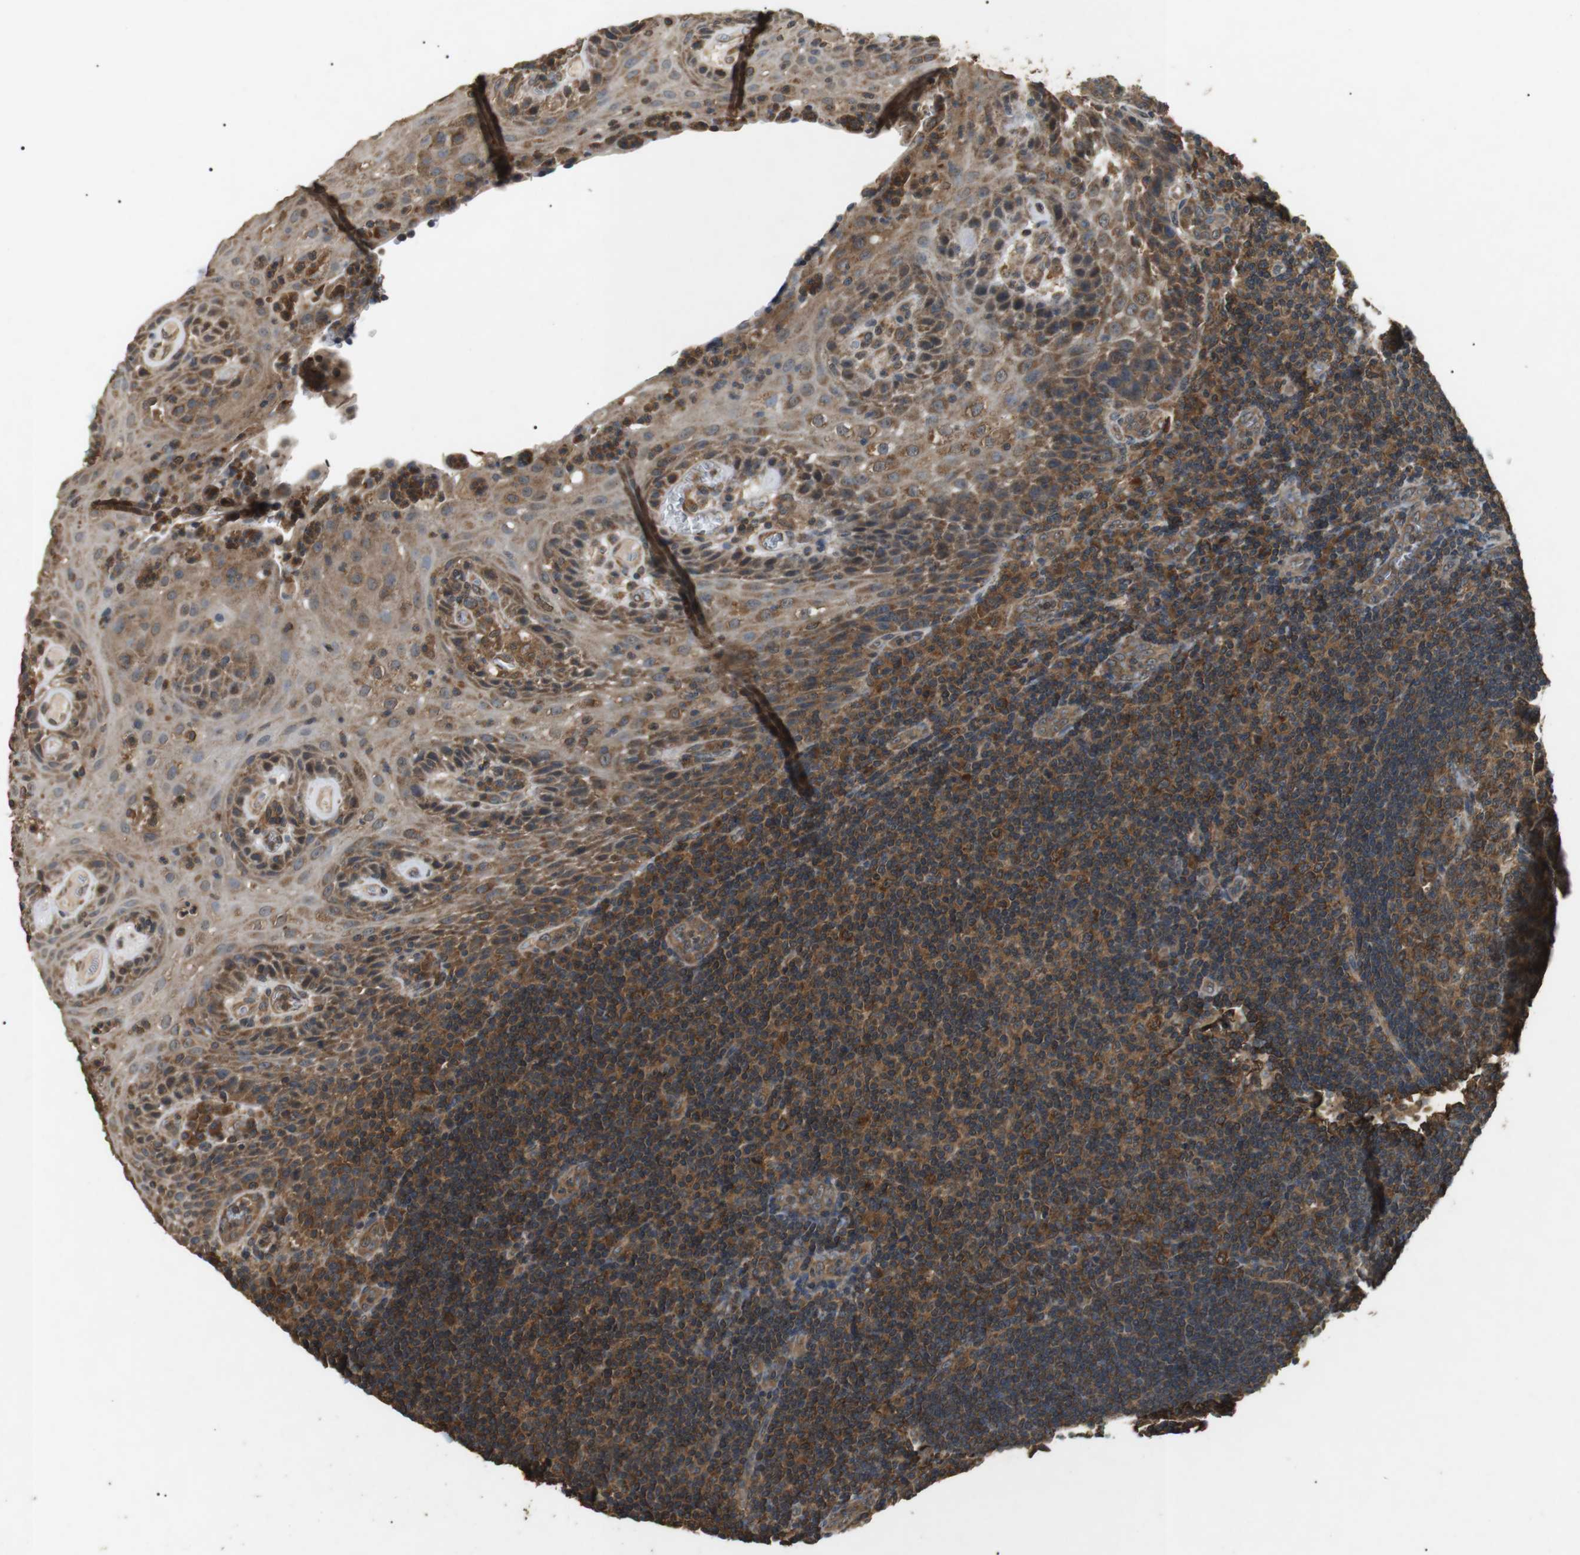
{"staining": {"intensity": "moderate", "quantity": ">75%", "location": "cytoplasmic/membranous"}, "tissue": "tonsil", "cell_type": "Germinal center cells", "image_type": "normal", "snomed": [{"axis": "morphology", "description": "Normal tissue, NOS"}, {"axis": "topography", "description": "Tonsil"}], "caption": "A medium amount of moderate cytoplasmic/membranous expression is appreciated in about >75% of germinal center cells in normal tonsil. Using DAB (3,3'-diaminobenzidine) (brown) and hematoxylin (blue) stains, captured at high magnification using brightfield microscopy.", "gene": "TBC1D15", "patient": {"sex": "male", "age": 37}}